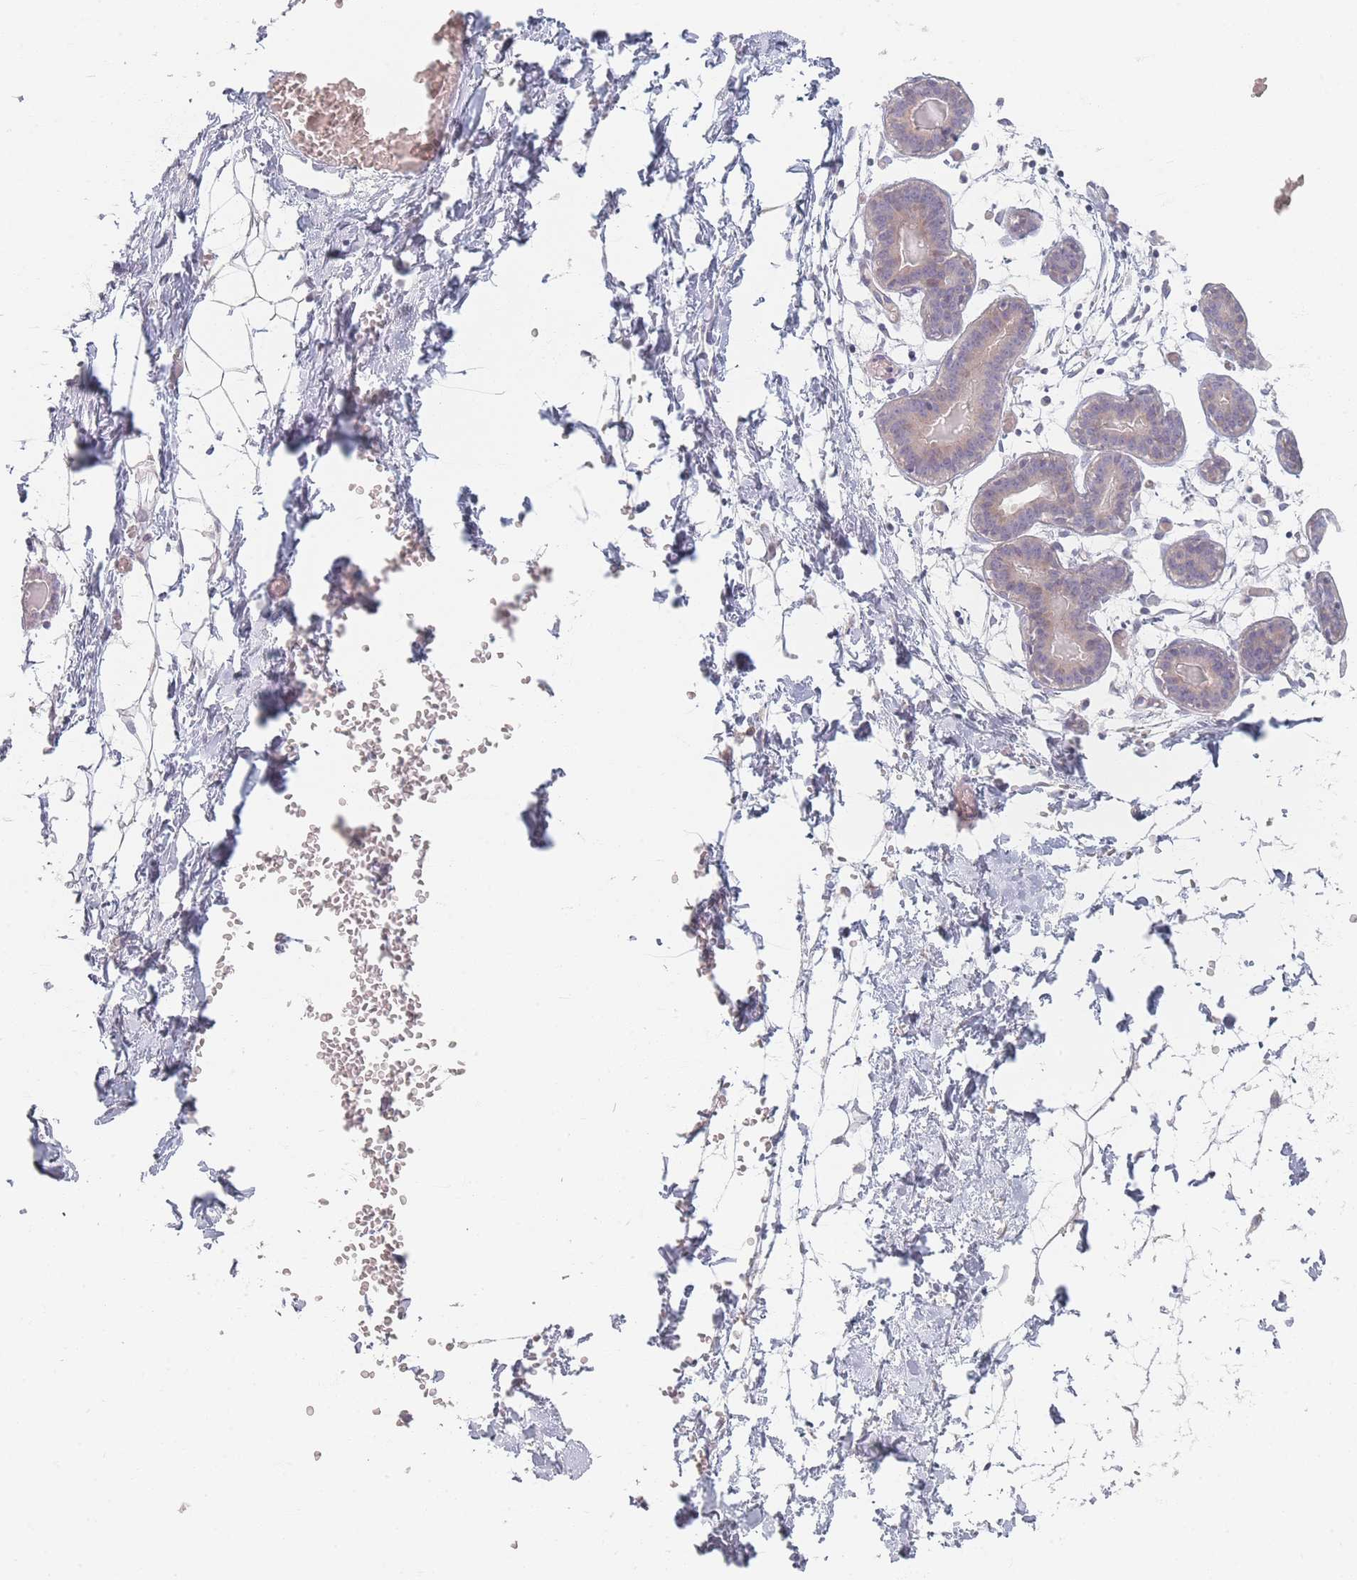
{"staining": {"intensity": "negative", "quantity": "none", "location": "none"}, "tissue": "breast", "cell_type": "Adipocytes", "image_type": "normal", "snomed": [{"axis": "morphology", "description": "Normal tissue, NOS"}, {"axis": "topography", "description": "Breast"}], "caption": "Normal breast was stained to show a protein in brown. There is no significant expression in adipocytes. (Stains: DAB IHC with hematoxylin counter stain, Microscopy: brightfield microscopy at high magnification).", "gene": "TMOD1", "patient": {"sex": "female", "age": 27}}